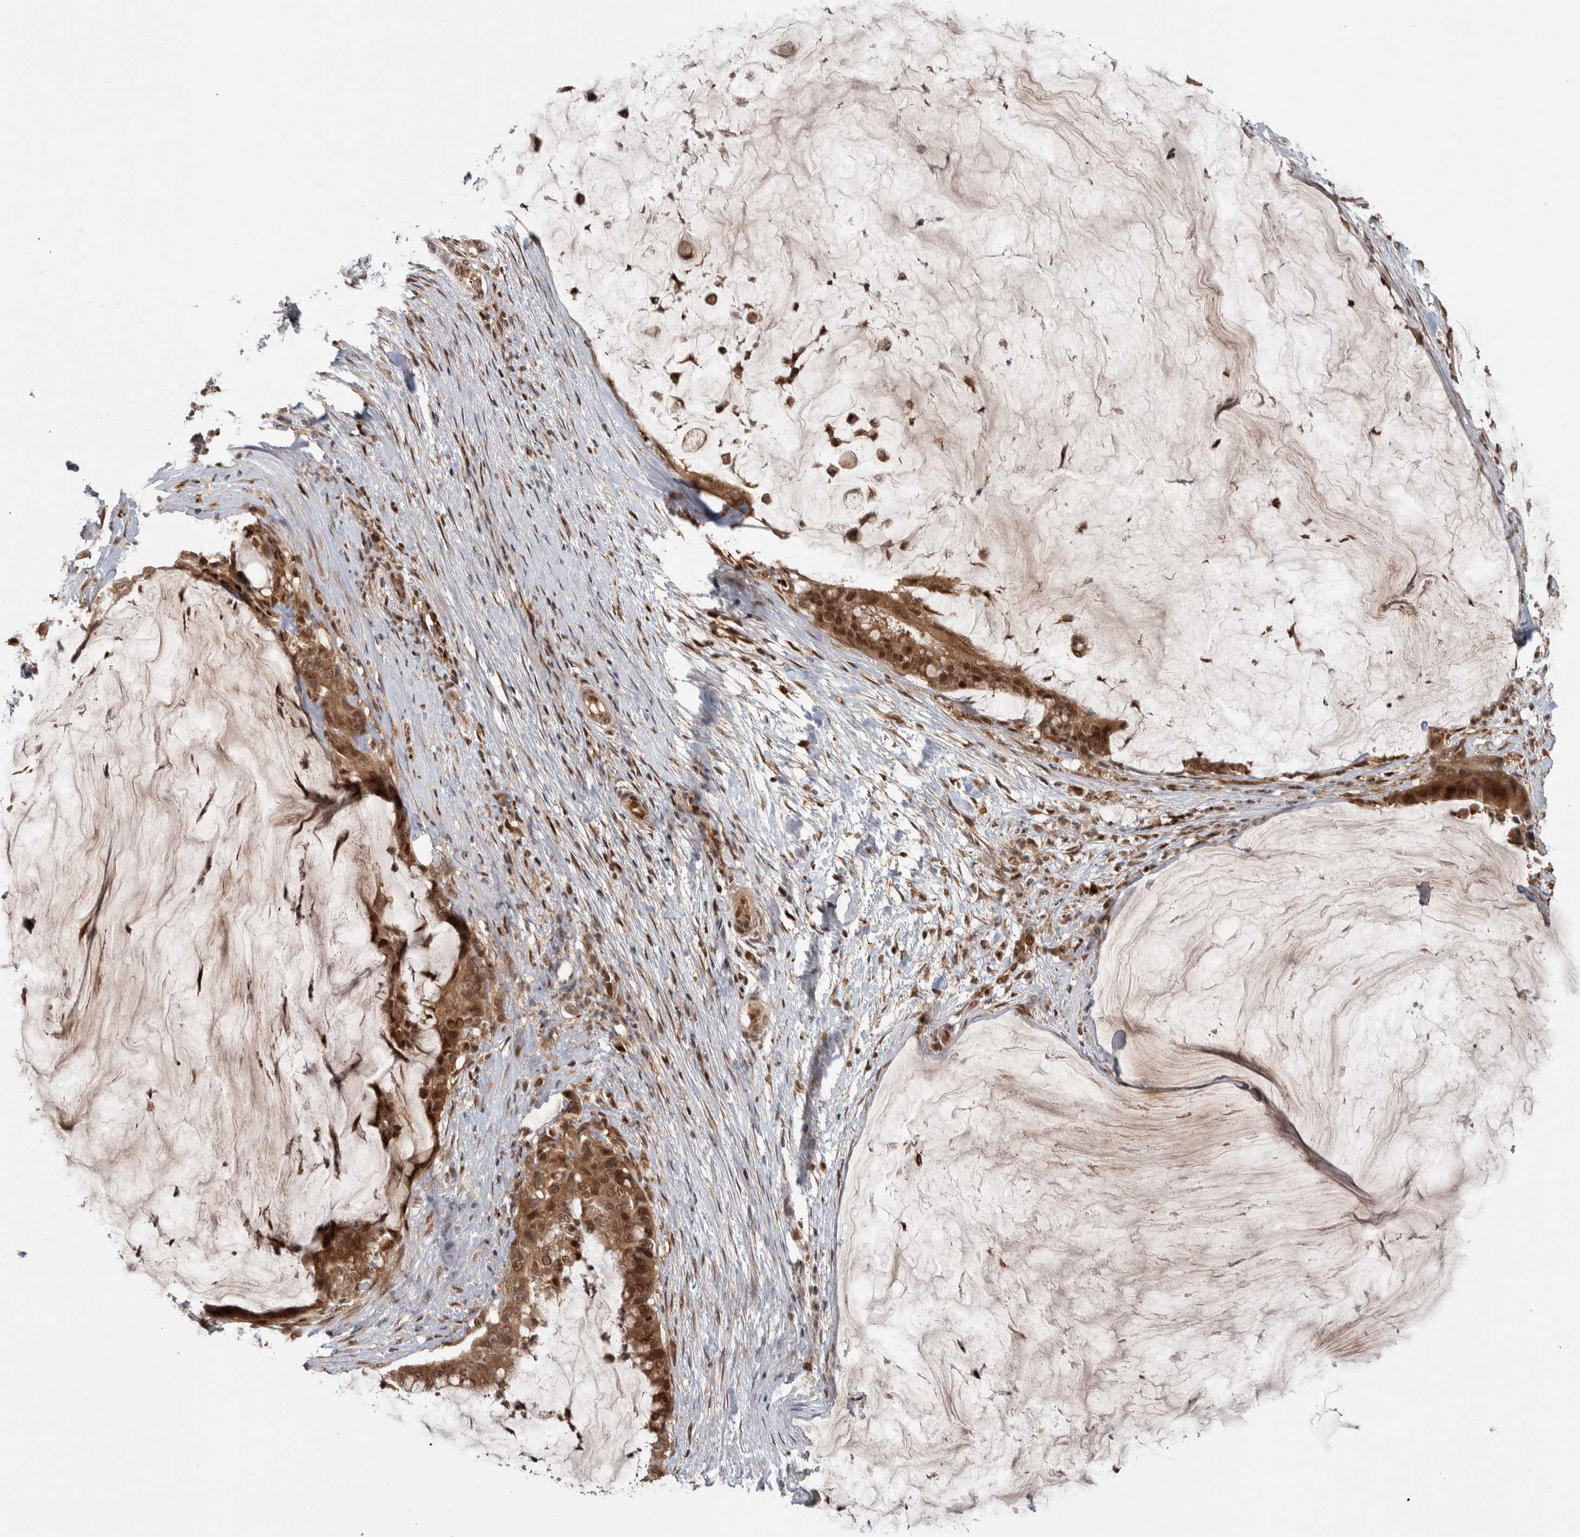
{"staining": {"intensity": "strong", "quantity": ">75%", "location": "cytoplasmic/membranous,nuclear"}, "tissue": "pancreatic cancer", "cell_type": "Tumor cells", "image_type": "cancer", "snomed": [{"axis": "morphology", "description": "Adenocarcinoma, NOS"}, {"axis": "topography", "description": "Pancreas"}], "caption": "Immunohistochemical staining of pancreatic adenocarcinoma exhibits high levels of strong cytoplasmic/membranous and nuclear protein positivity in approximately >75% of tumor cells.", "gene": "RPS6KA4", "patient": {"sex": "male", "age": 41}}